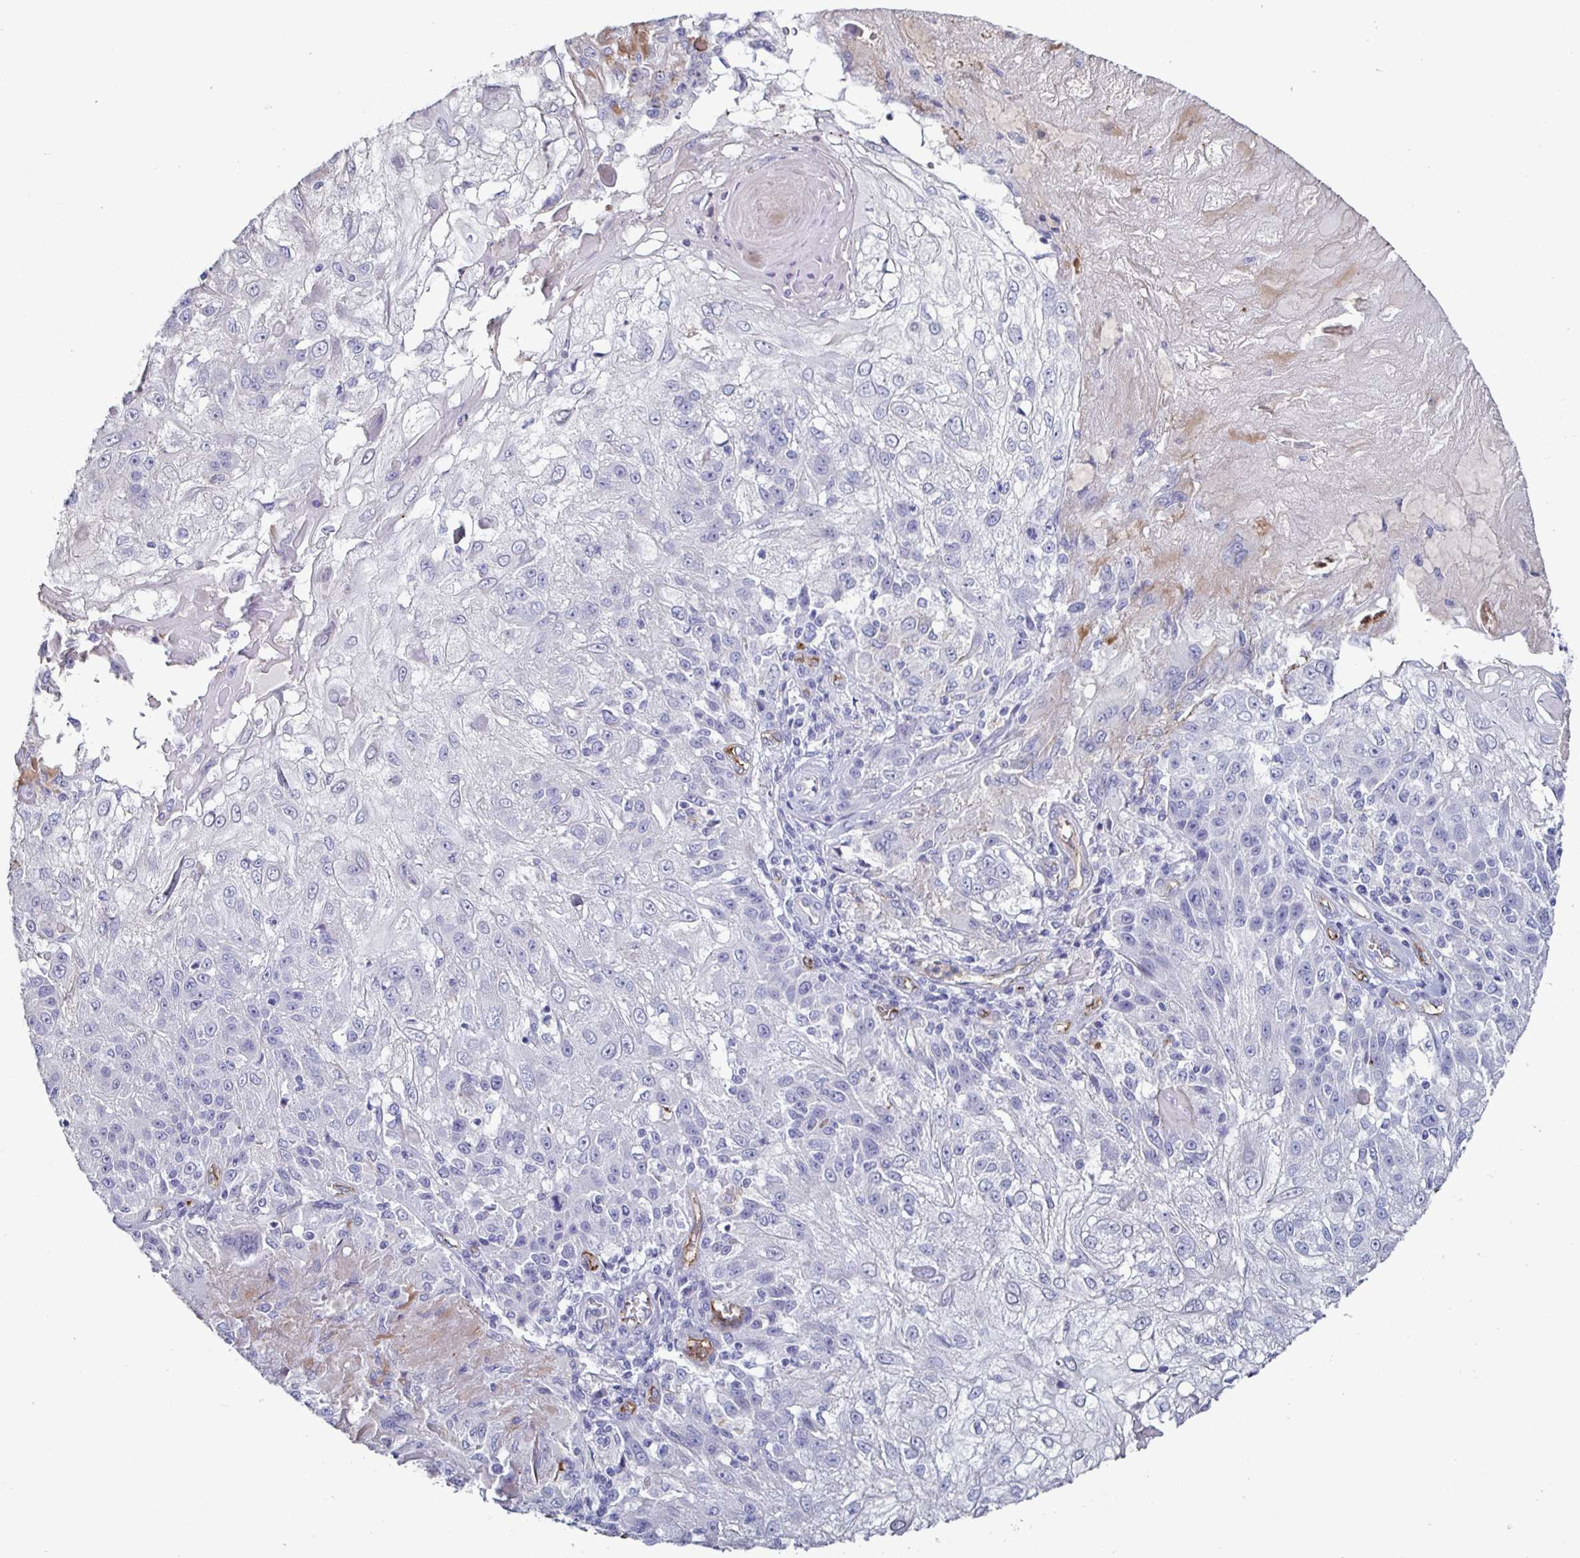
{"staining": {"intensity": "negative", "quantity": "none", "location": "none"}, "tissue": "skin cancer", "cell_type": "Tumor cells", "image_type": "cancer", "snomed": [{"axis": "morphology", "description": "Normal tissue, NOS"}, {"axis": "morphology", "description": "Squamous cell carcinoma, NOS"}, {"axis": "topography", "description": "Skin"}], "caption": "Tumor cells are negative for protein expression in human skin cancer (squamous cell carcinoma).", "gene": "ACSBG2", "patient": {"sex": "female", "age": 83}}